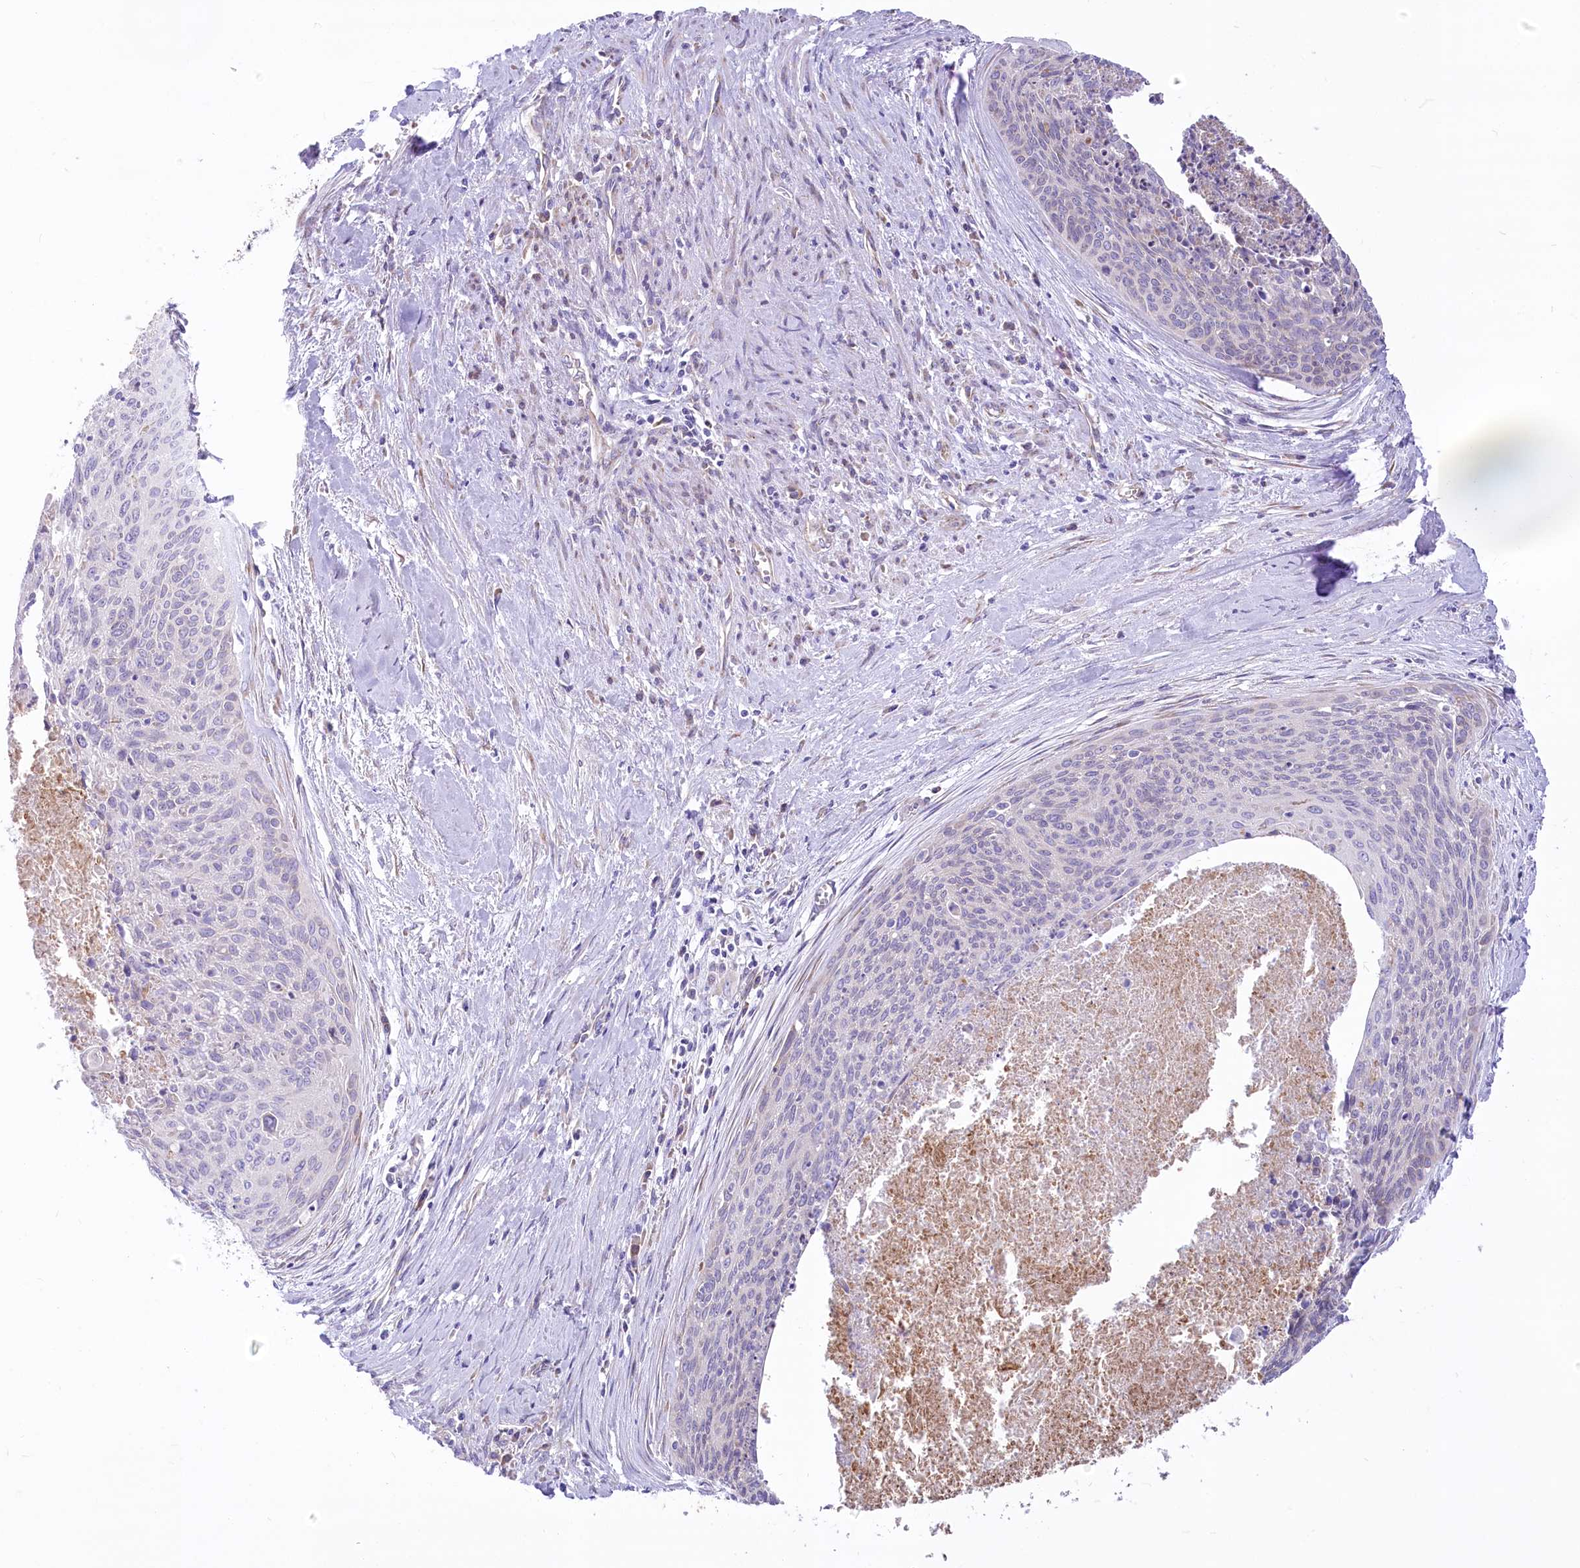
{"staining": {"intensity": "negative", "quantity": "none", "location": "none"}, "tissue": "cervical cancer", "cell_type": "Tumor cells", "image_type": "cancer", "snomed": [{"axis": "morphology", "description": "Squamous cell carcinoma, NOS"}, {"axis": "topography", "description": "Cervix"}], "caption": "IHC of cervical squamous cell carcinoma displays no expression in tumor cells.", "gene": "STT3B", "patient": {"sex": "female", "age": 55}}